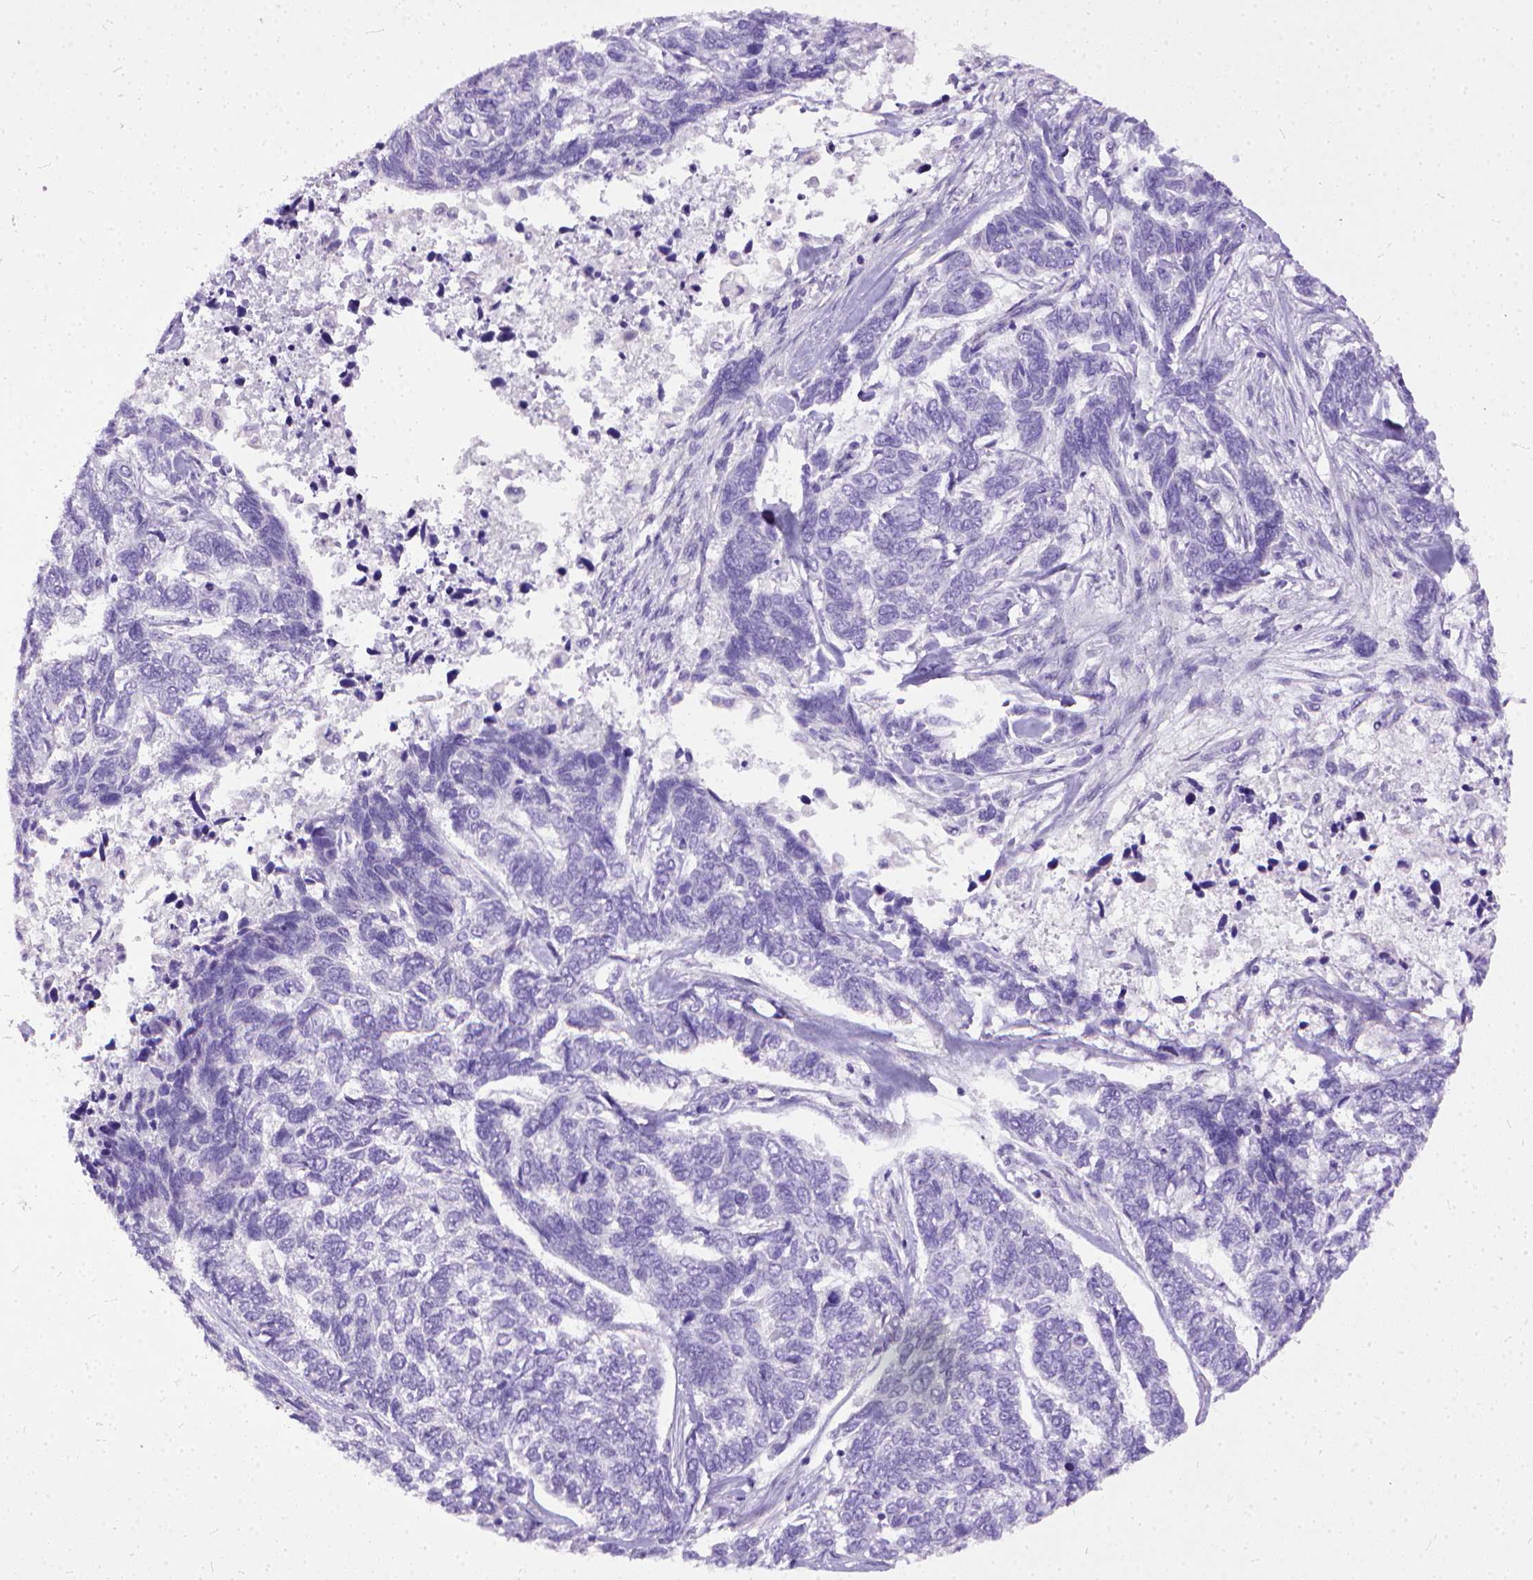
{"staining": {"intensity": "negative", "quantity": "none", "location": "none"}, "tissue": "skin cancer", "cell_type": "Tumor cells", "image_type": "cancer", "snomed": [{"axis": "morphology", "description": "Basal cell carcinoma"}, {"axis": "topography", "description": "Skin"}], "caption": "Skin basal cell carcinoma stained for a protein using immunohistochemistry (IHC) reveals no staining tumor cells.", "gene": "ADGRF1", "patient": {"sex": "female", "age": 65}}